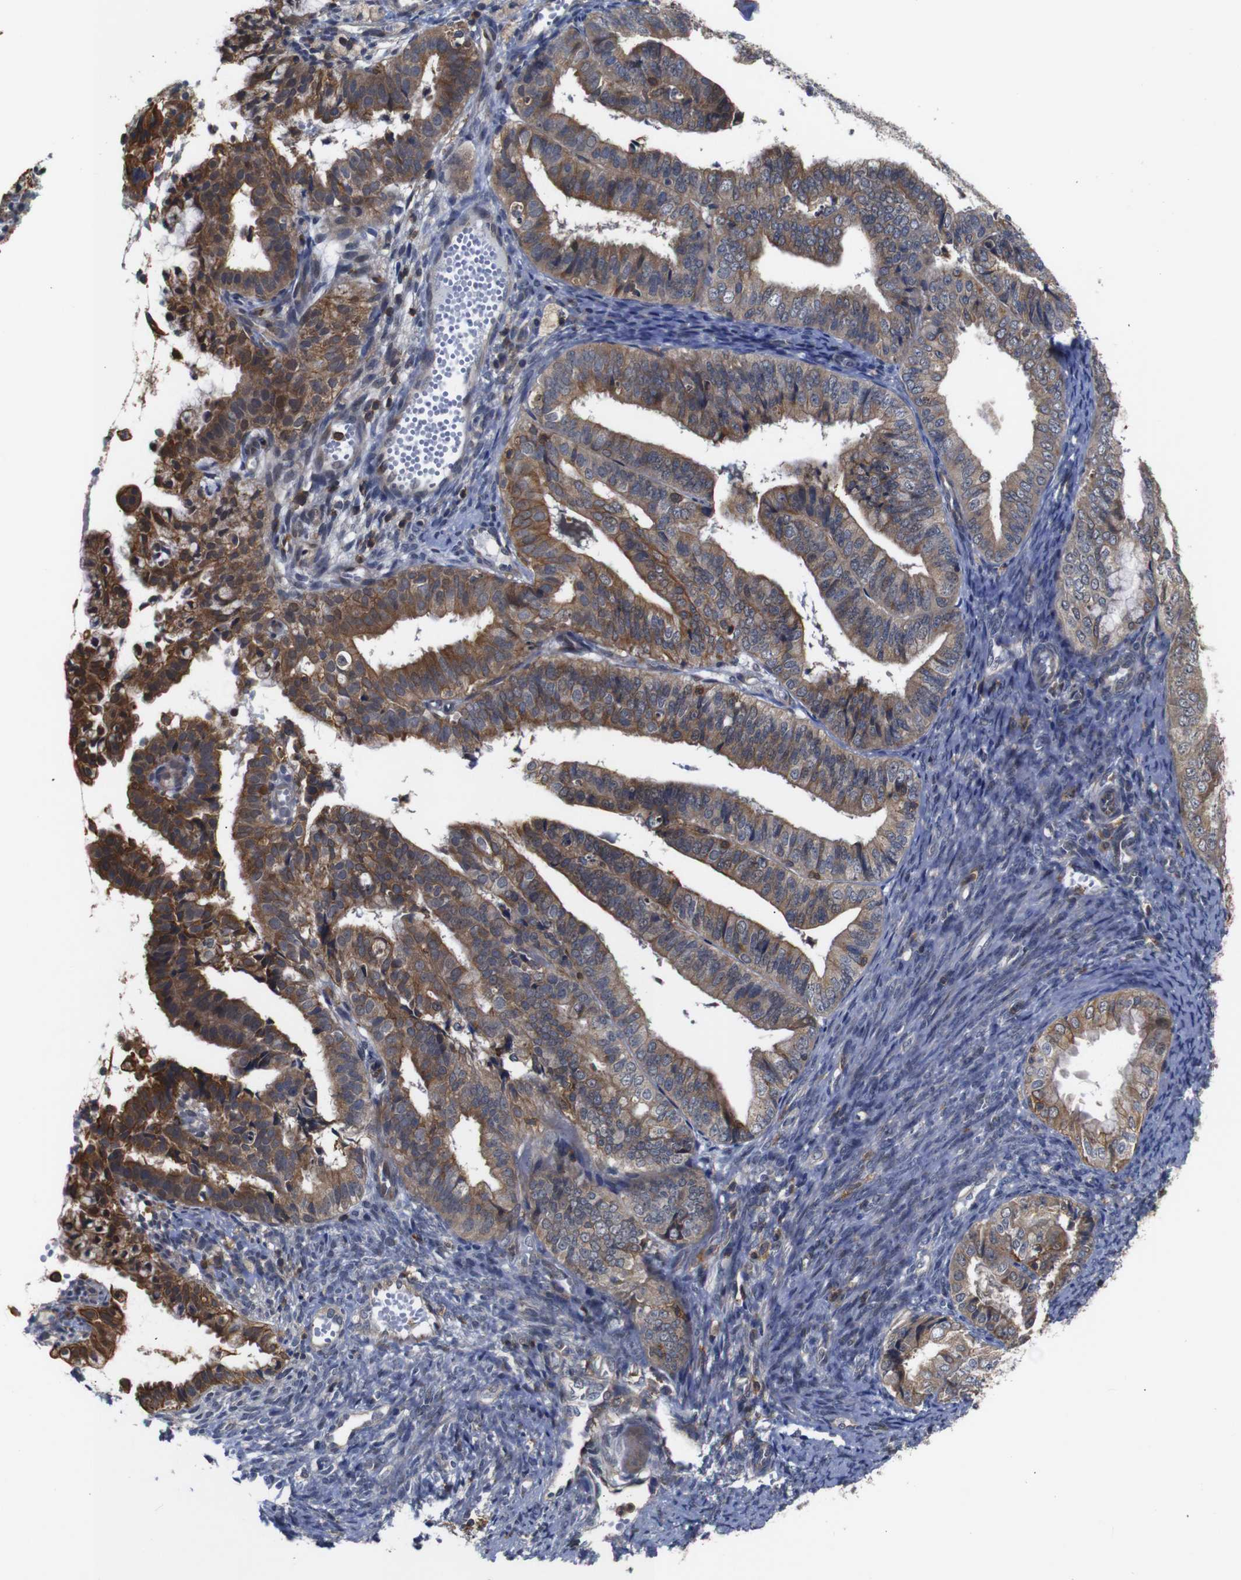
{"staining": {"intensity": "moderate", "quantity": ">75%", "location": "cytoplasmic/membranous"}, "tissue": "endometrial cancer", "cell_type": "Tumor cells", "image_type": "cancer", "snomed": [{"axis": "morphology", "description": "Adenocarcinoma, NOS"}, {"axis": "topography", "description": "Endometrium"}], "caption": "Adenocarcinoma (endometrial) stained for a protein exhibits moderate cytoplasmic/membranous positivity in tumor cells. The staining was performed using DAB to visualize the protein expression in brown, while the nuclei were stained in blue with hematoxylin (Magnification: 20x).", "gene": "BRWD3", "patient": {"sex": "female", "age": 63}}